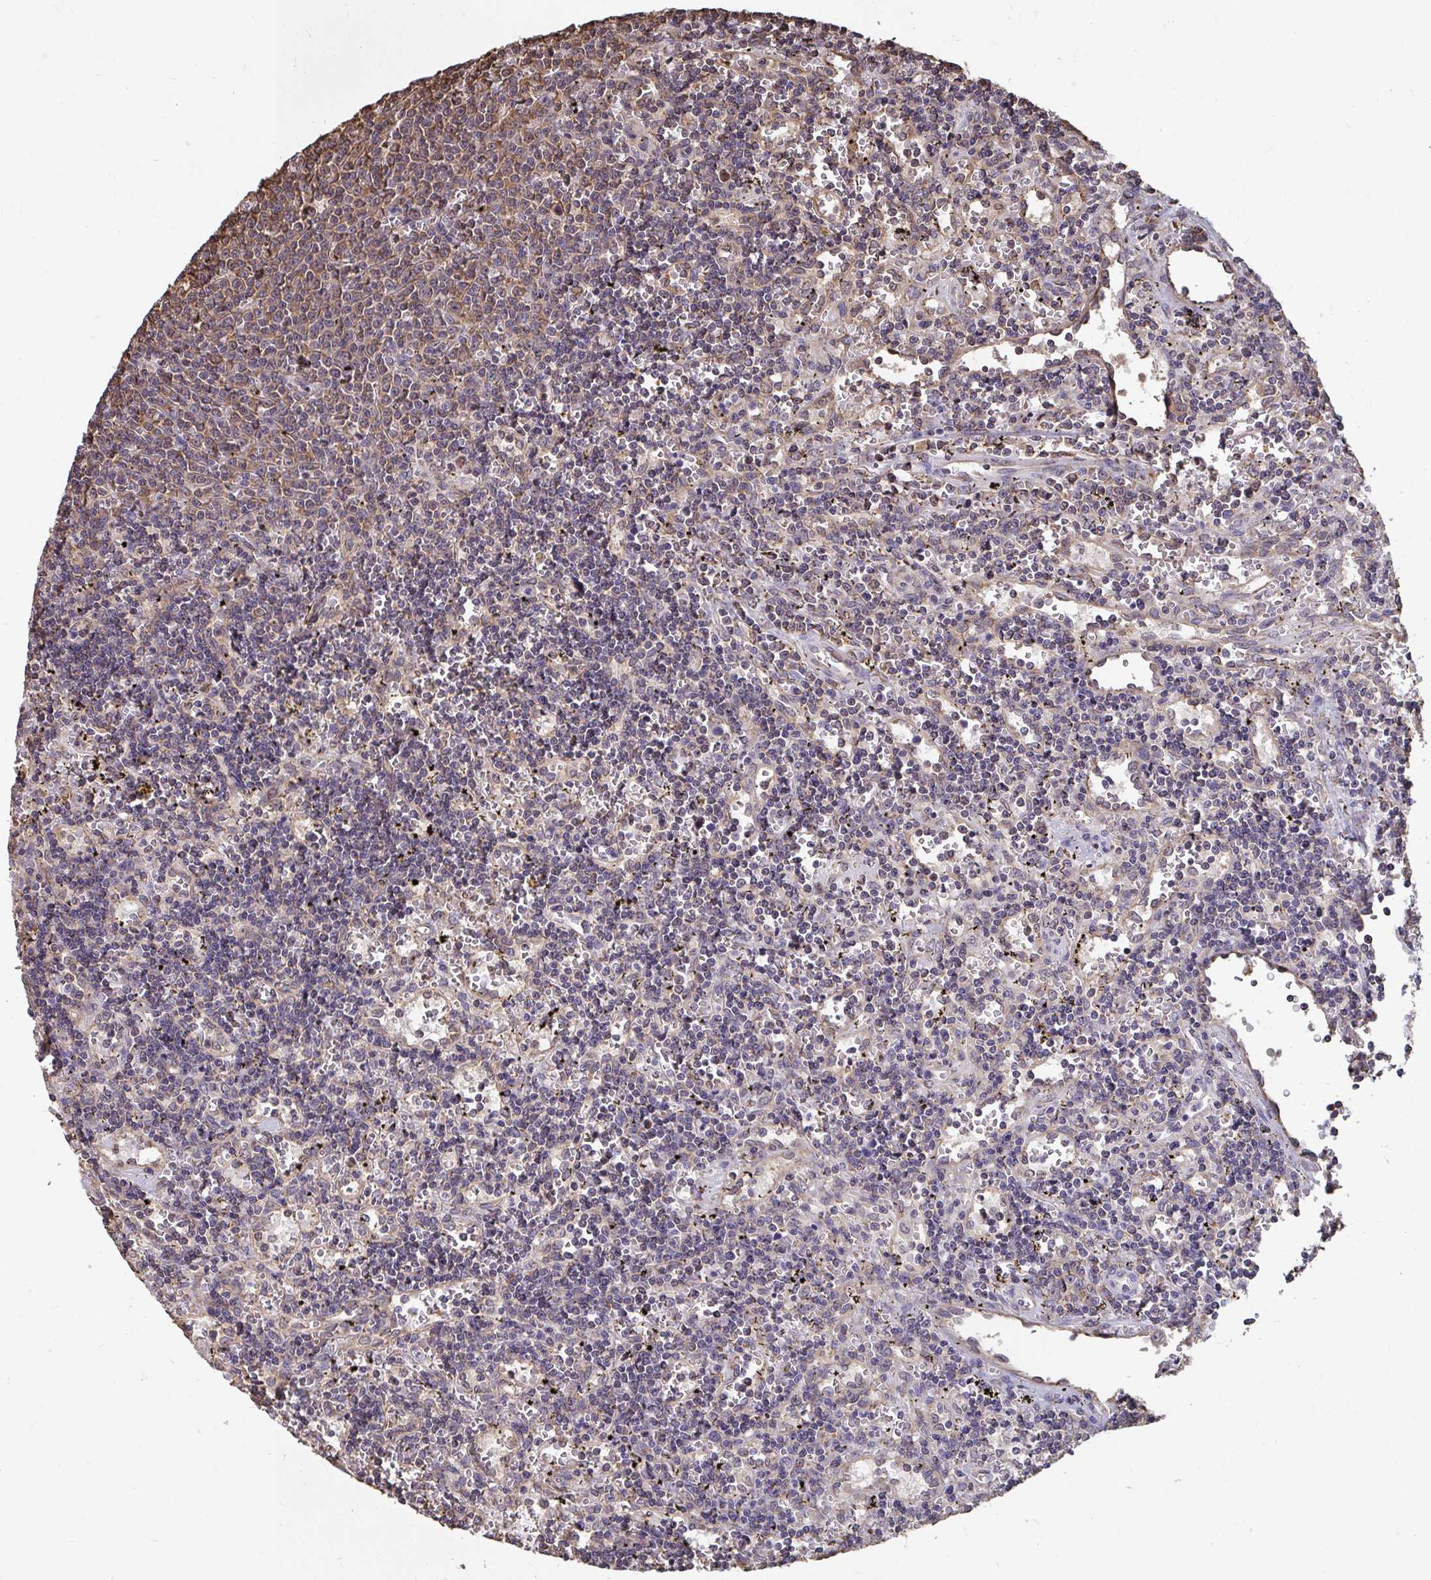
{"staining": {"intensity": "negative", "quantity": "none", "location": "none"}, "tissue": "lymphoma", "cell_type": "Tumor cells", "image_type": "cancer", "snomed": [{"axis": "morphology", "description": "Malignant lymphoma, non-Hodgkin's type, Low grade"}, {"axis": "topography", "description": "Spleen"}], "caption": "High magnification brightfield microscopy of malignant lymphoma, non-Hodgkin's type (low-grade) stained with DAB (brown) and counterstained with hematoxylin (blue): tumor cells show no significant positivity.", "gene": "SYNCRIP", "patient": {"sex": "male", "age": 60}}